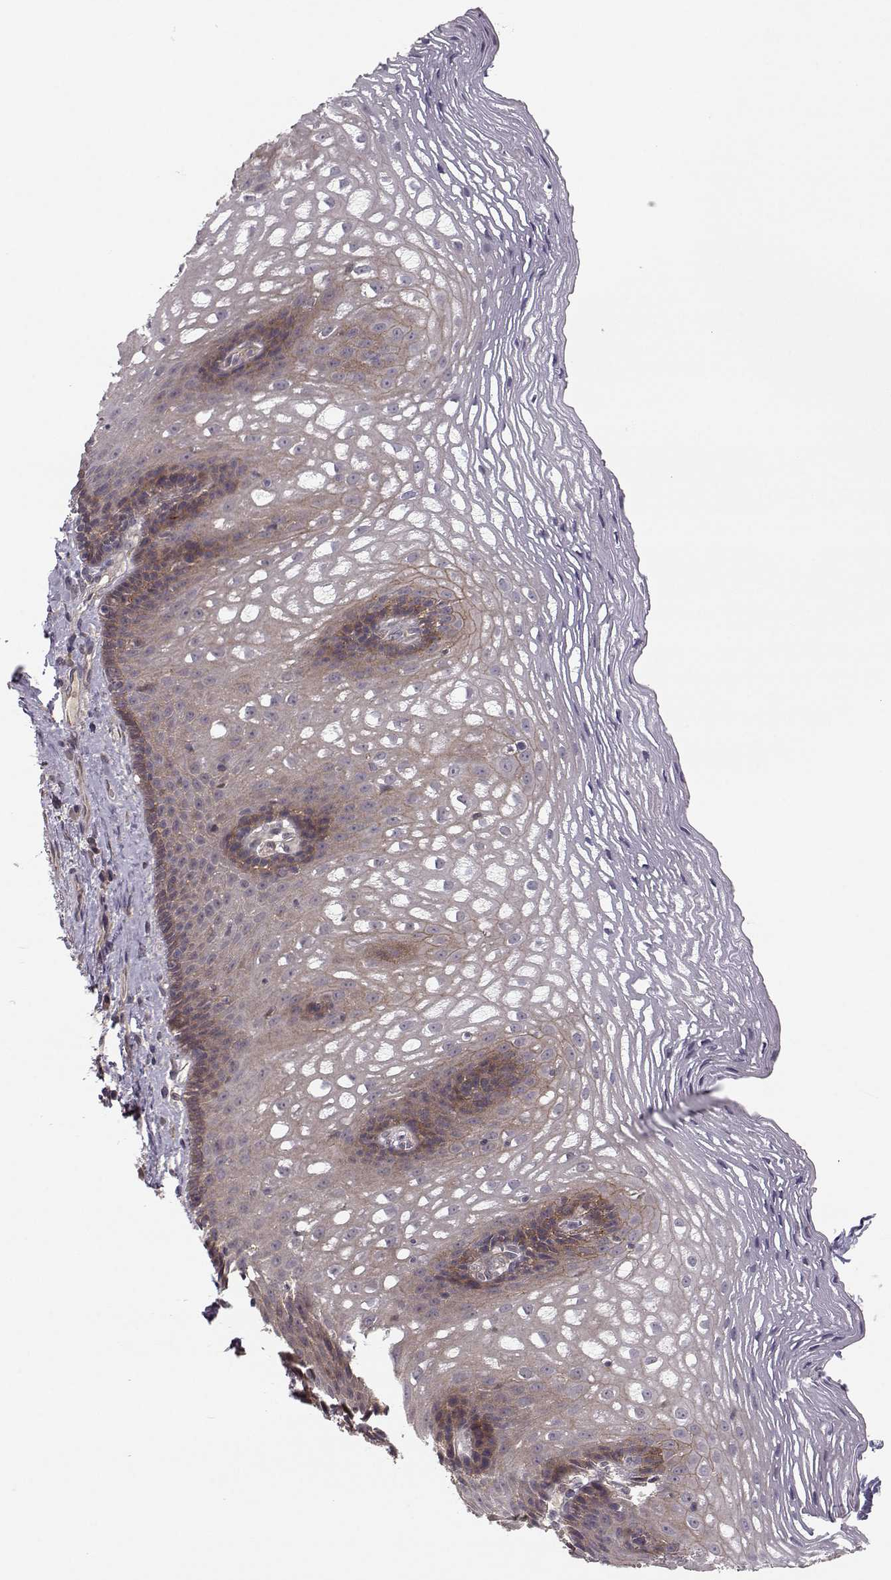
{"staining": {"intensity": "moderate", "quantity": "<25%", "location": "cytoplasmic/membranous"}, "tissue": "esophagus", "cell_type": "Squamous epithelial cells", "image_type": "normal", "snomed": [{"axis": "morphology", "description": "Normal tissue, NOS"}, {"axis": "topography", "description": "Esophagus"}], "caption": "IHC of benign esophagus displays low levels of moderate cytoplasmic/membranous expression in about <25% of squamous epithelial cells. (Stains: DAB (3,3'-diaminobenzidine) in brown, nuclei in blue, Microscopy: brightfield microscopy at high magnification).", "gene": "PLEKHG3", "patient": {"sex": "male", "age": 76}}